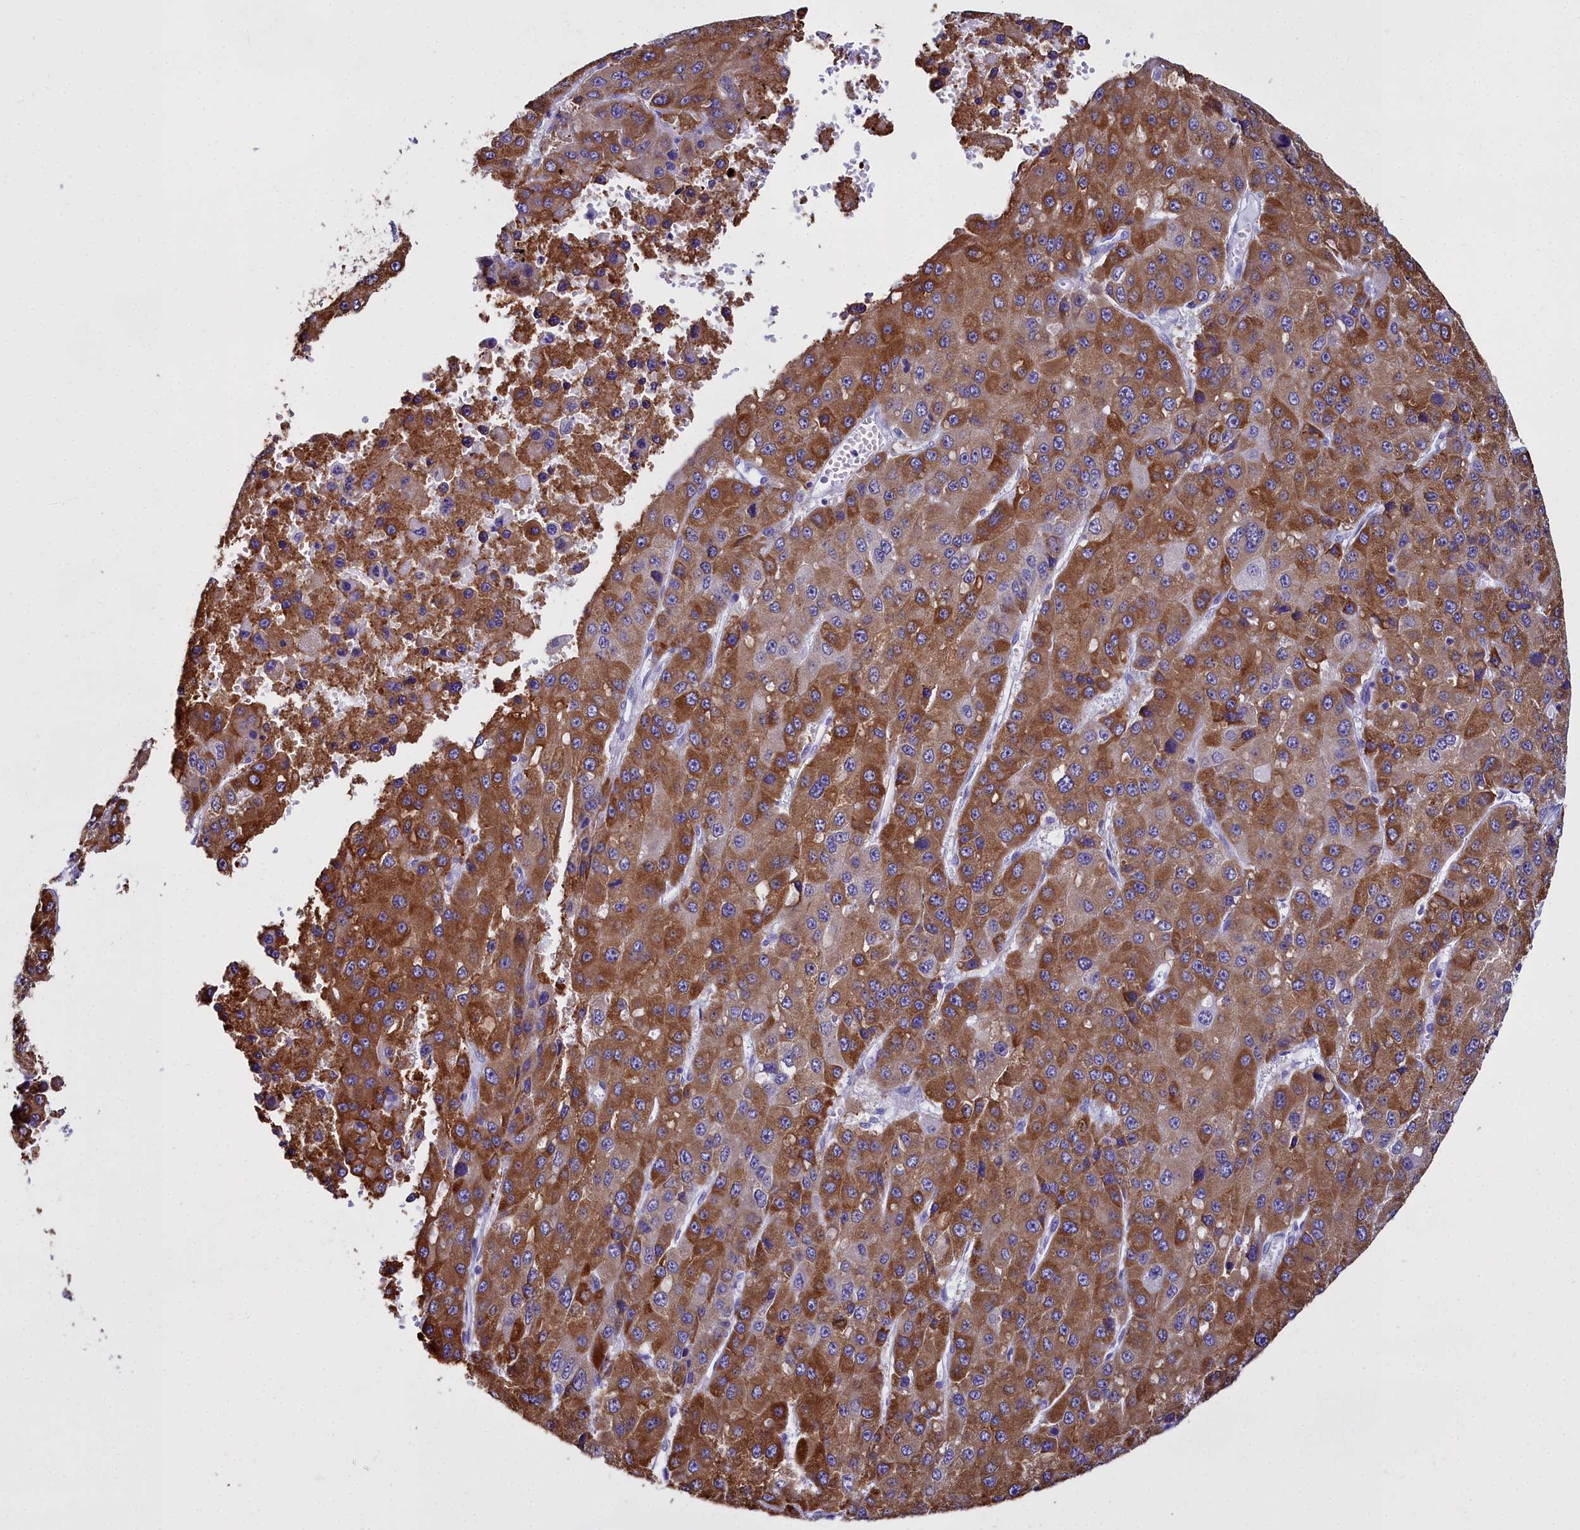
{"staining": {"intensity": "strong", "quantity": ">75%", "location": "cytoplasmic/membranous"}, "tissue": "liver cancer", "cell_type": "Tumor cells", "image_type": "cancer", "snomed": [{"axis": "morphology", "description": "Carcinoma, Hepatocellular, NOS"}, {"axis": "topography", "description": "Liver"}], "caption": "About >75% of tumor cells in human liver hepatocellular carcinoma demonstrate strong cytoplasmic/membranous protein expression as visualized by brown immunohistochemical staining.", "gene": "TXNDC5", "patient": {"sex": "female", "age": 73}}